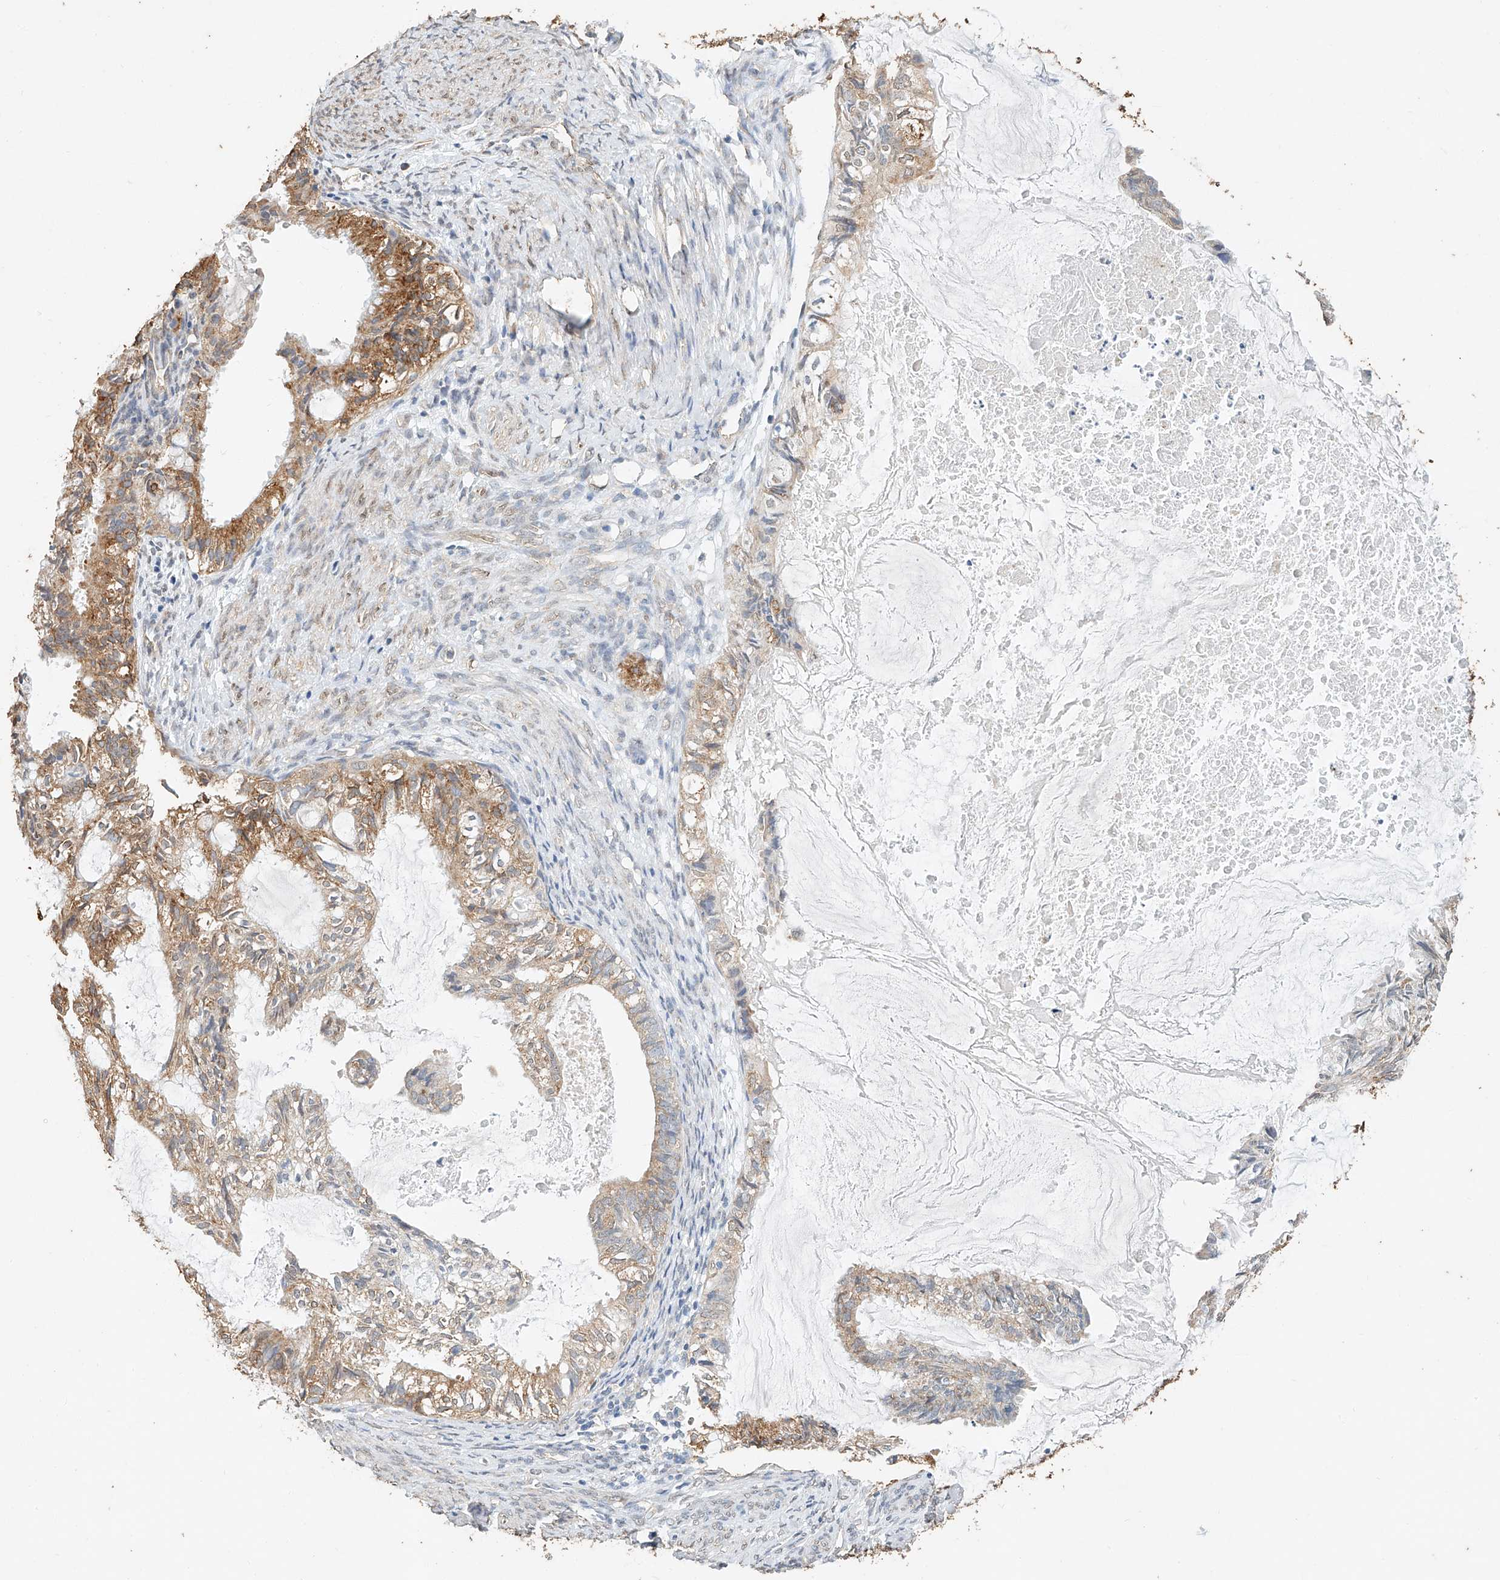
{"staining": {"intensity": "moderate", "quantity": ">75%", "location": "cytoplasmic/membranous"}, "tissue": "cervical cancer", "cell_type": "Tumor cells", "image_type": "cancer", "snomed": [{"axis": "morphology", "description": "Normal tissue, NOS"}, {"axis": "morphology", "description": "Adenocarcinoma, NOS"}, {"axis": "topography", "description": "Cervix"}, {"axis": "topography", "description": "Endometrium"}], "caption": "An IHC histopathology image of neoplastic tissue is shown. Protein staining in brown labels moderate cytoplasmic/membranous positivity in cervical adenocarcinoma within tumor cells.", "gene": "CERS4", "patient": {"sex": "female", "age": 86}}